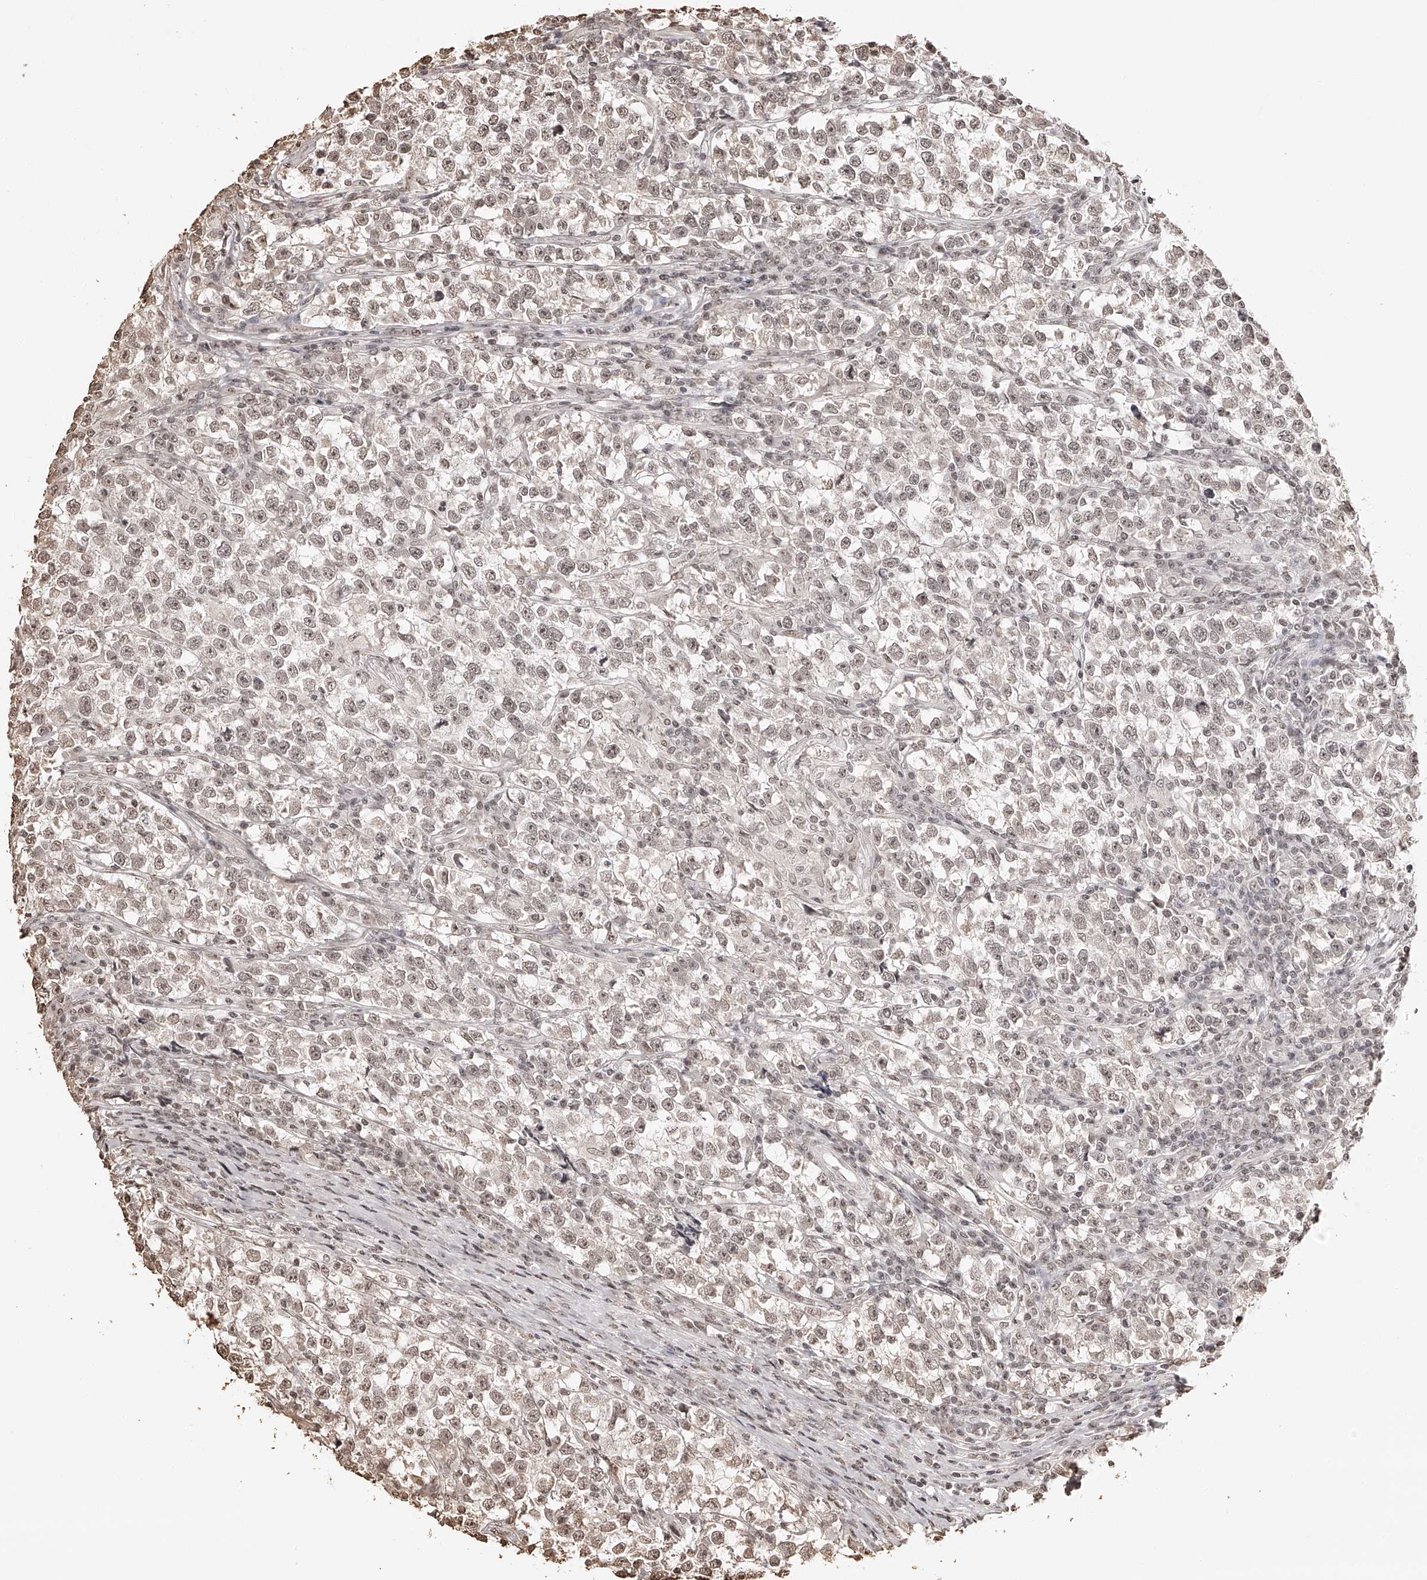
{"staining": {"intensity": "weak", "quantity": ">75%", "location": "nuclear"}, "tissue": "testis cancer", "cell_type": "Tumor cells", "image_type": "cancer", "snomed": [{"axis": "morphology", "description": "Normal tissue, NOS"}, {"axis": "morphology", "description": "Seminoma, NOS"}, {"axis": "topography", "description": "Testis"}], "caption": "Human testis seminoma stained with a protein marker shows weak staining in tumor cells.", "gene": "ZNF503", "patient": {"sex": "male", "age": 43}}